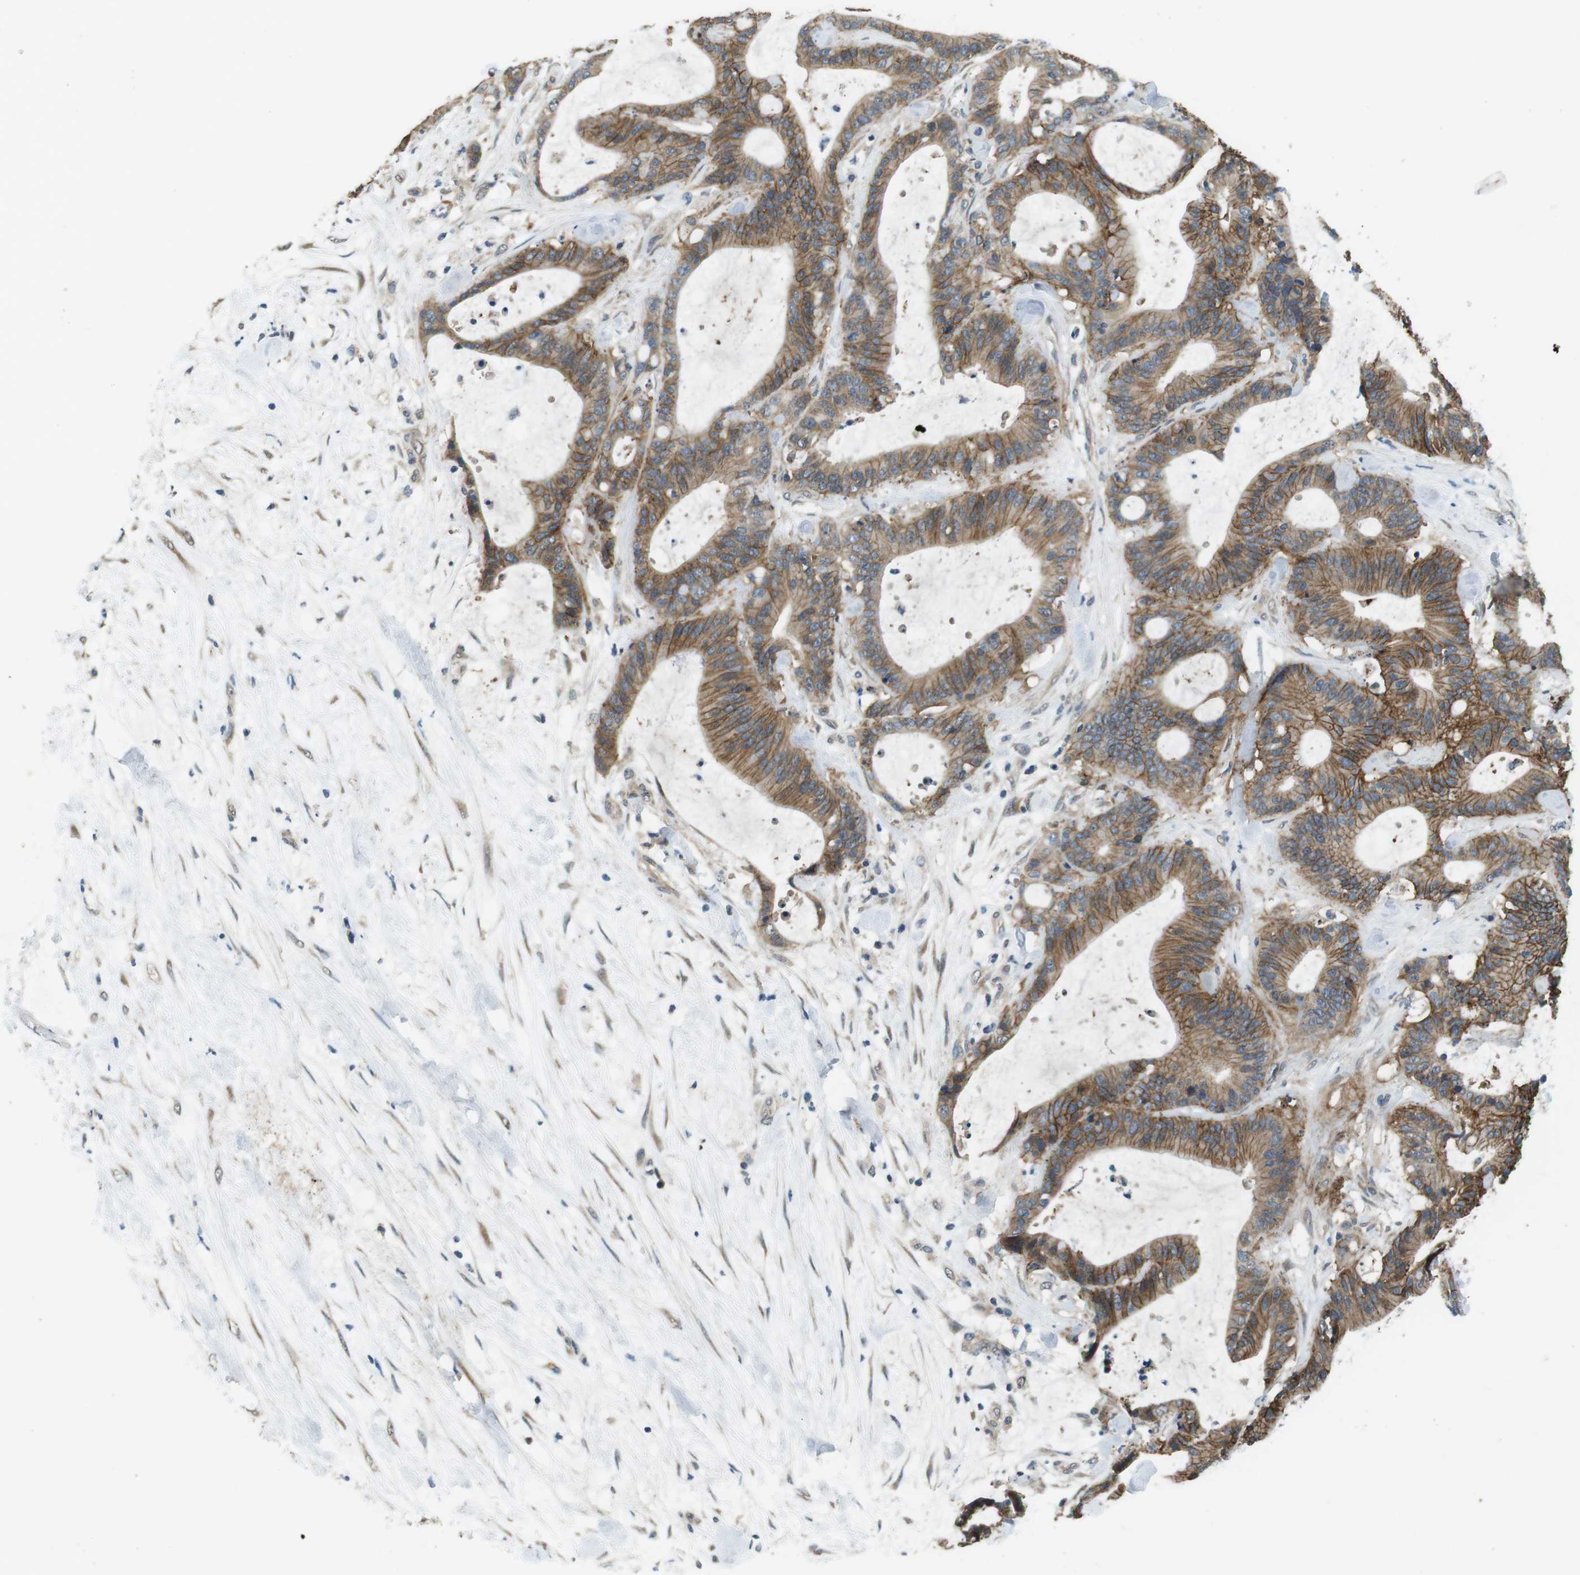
{"staining": {"intensity": "moderate", "quantity": ">75%", "location": "cytoplasmic/membranous"}, "tissue": "liver cancer", "cell_type": "Tumor cells", "image_type": "cancer", "snomed": [{"axis": "morphology", "description": "Cholangiocarcinoma"}, {"axis": "topography", "description": "Liver"}], "caption": "Moderate cytoplasmic/membranous protein staining is seen in about >75% of tumor cells in liver cancer (cholangiocarcinoma).", "gene": "CLDN7", "patient": {"sex": "female", "age": 73}}